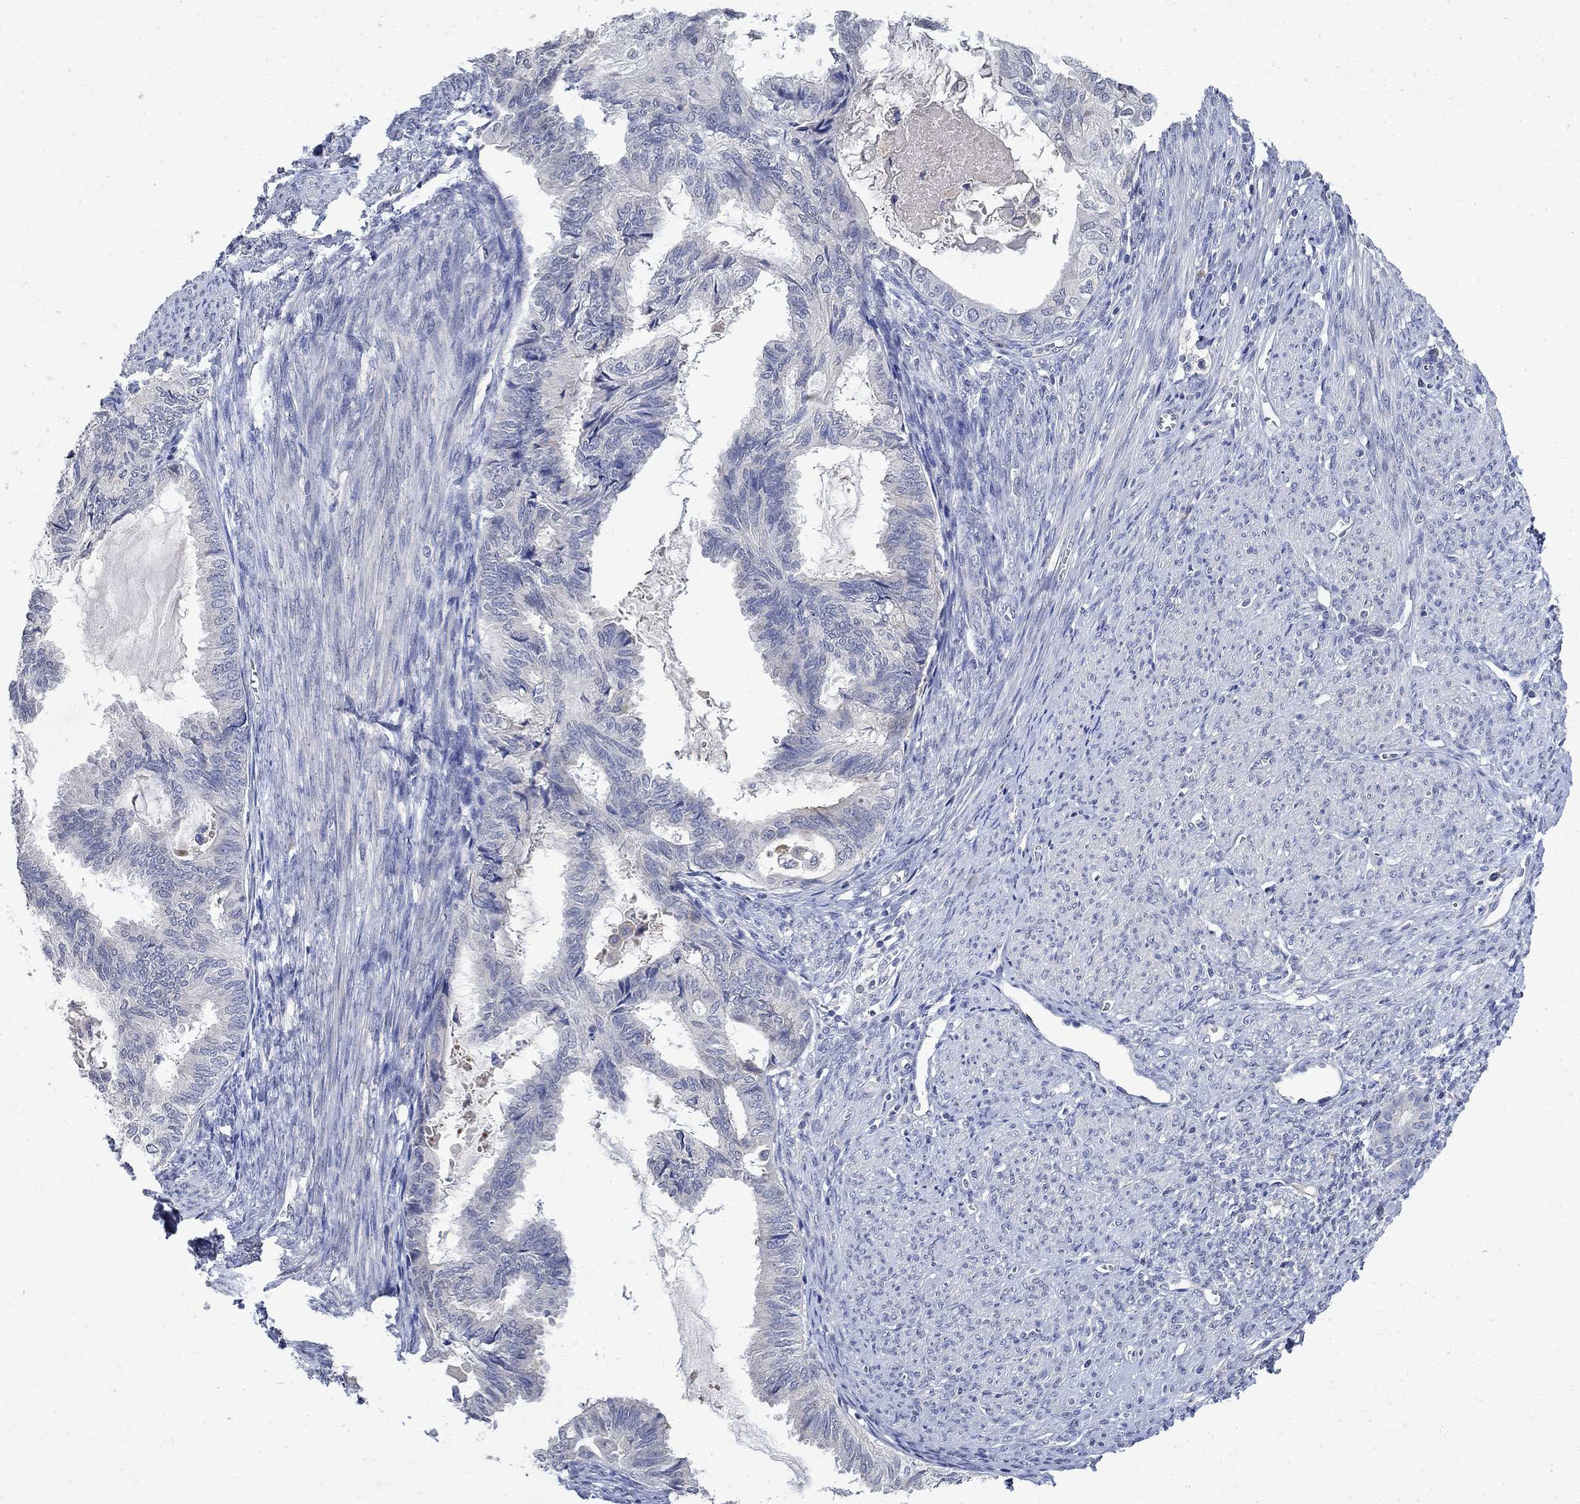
{"staining": {"intensity": "negative", "quantity": "none", "location": "none"}, "tissue": "endometrial cancer", "cell_type": "Tumor cells", "image_type": "cancer", "snomed": [{"axis": "morphology", "description": "Adenocarcinoma, NOS"}, {"axis": "topography", "description": "Endometrium"}], "caption": "Tumor cells are negative for brown protein staining in endometrial cancer. (DAB (3,3'-diaminobenzidine) immunohistochemistry (IHC) with hematoxylin counter stain).", "gene": "TMEM169", "patient": {"sex": "female", "age": 86}}